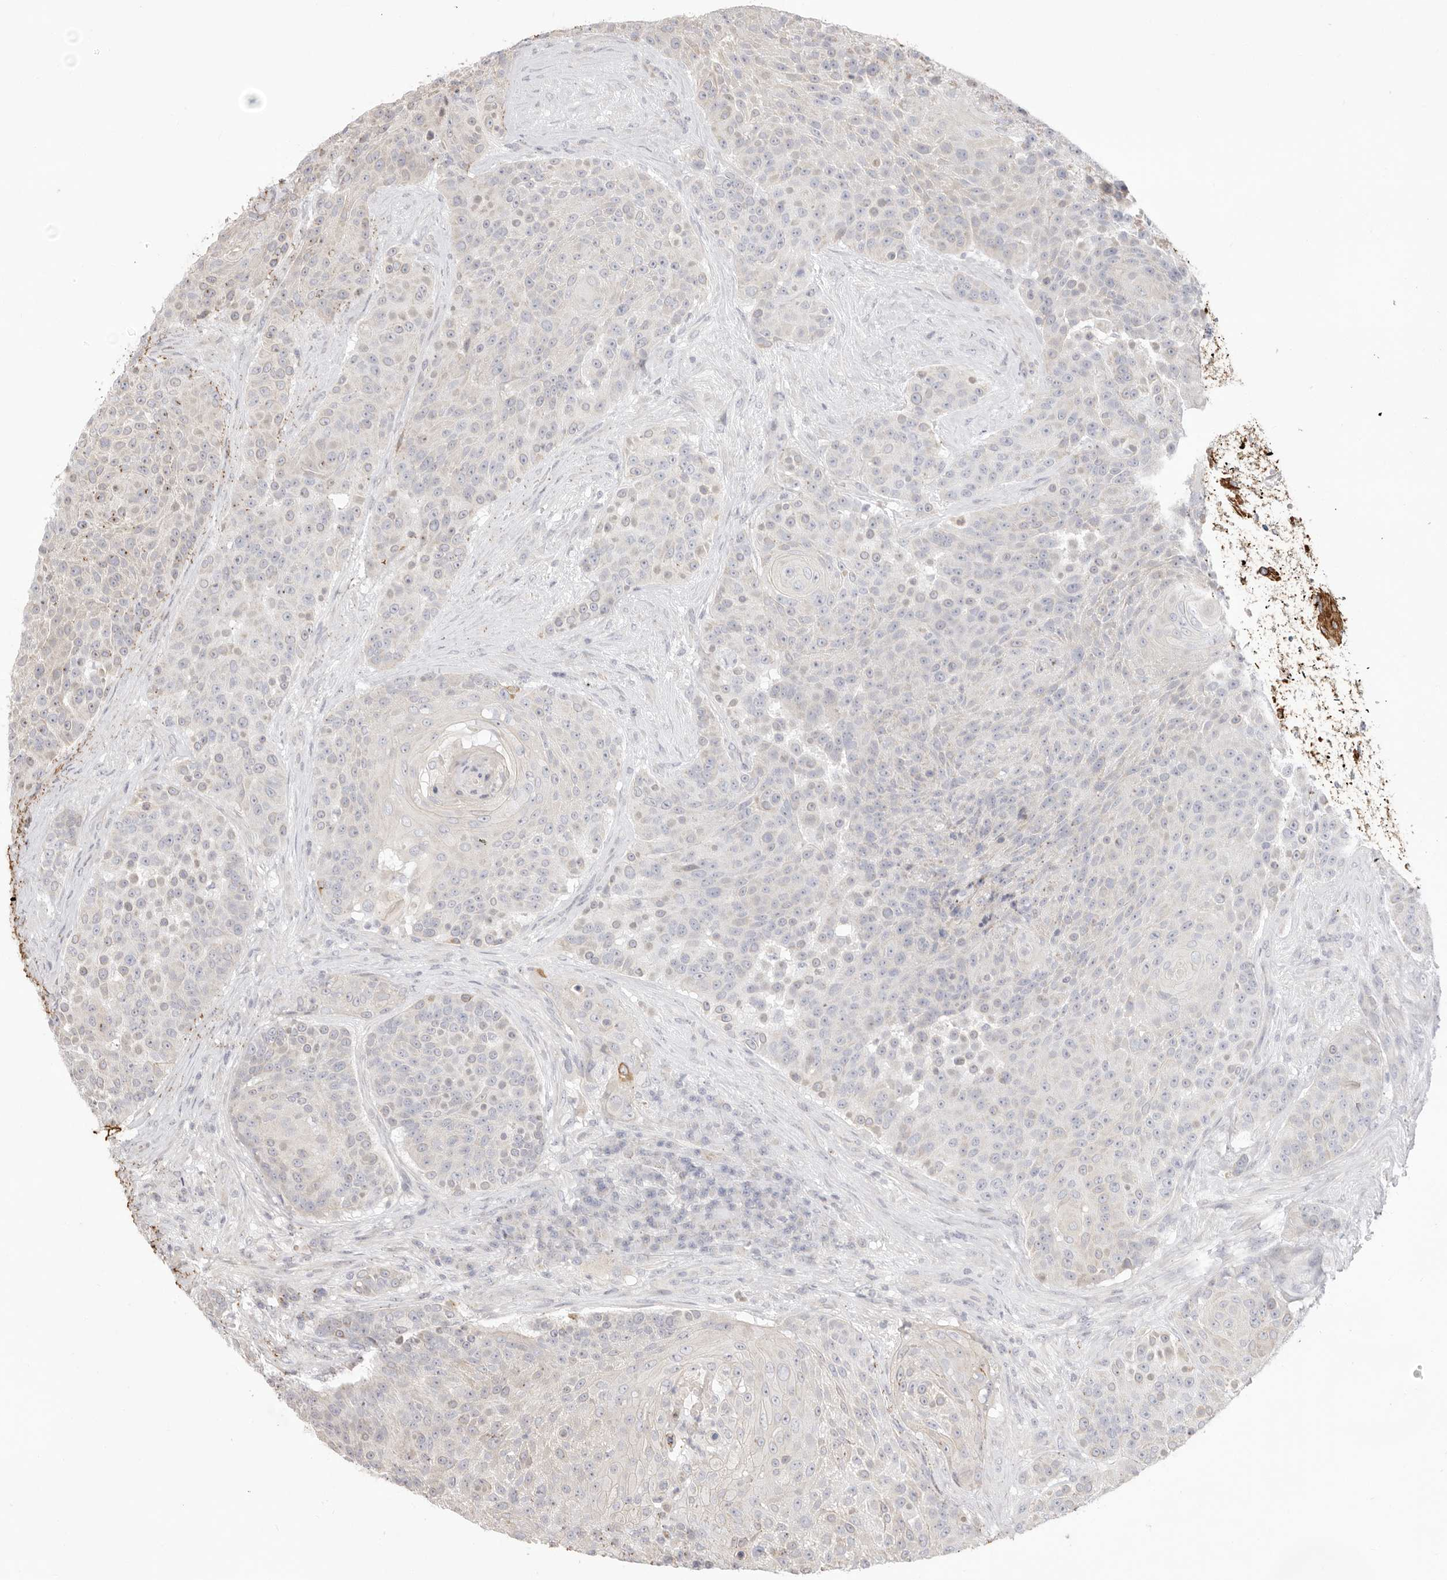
{"staining": {"intensity": "strong", "quantity": "<25%", "location": "cytoplasmic/membranous"}, "tissue": "urothelial cancer", "cell_type": "Tumor cells", "image_type": "cancer", "snomed": [{"axis": "morphology", "description": "Urothelial carcinoma, High grade"}, {"axis": "topography", "description": "Urinary bladder"}], "caption": "Immunohistochemical staining of high-grade urothelial carcinoma displays medium levels of strong cytoplasmic/membranous positivity in approximately <25% of tumor cells. (Brightfield microscopy of DAB IHC at high magnification).", "gene": "USH1C", "patient": {"sex": "female", "age": 63}}